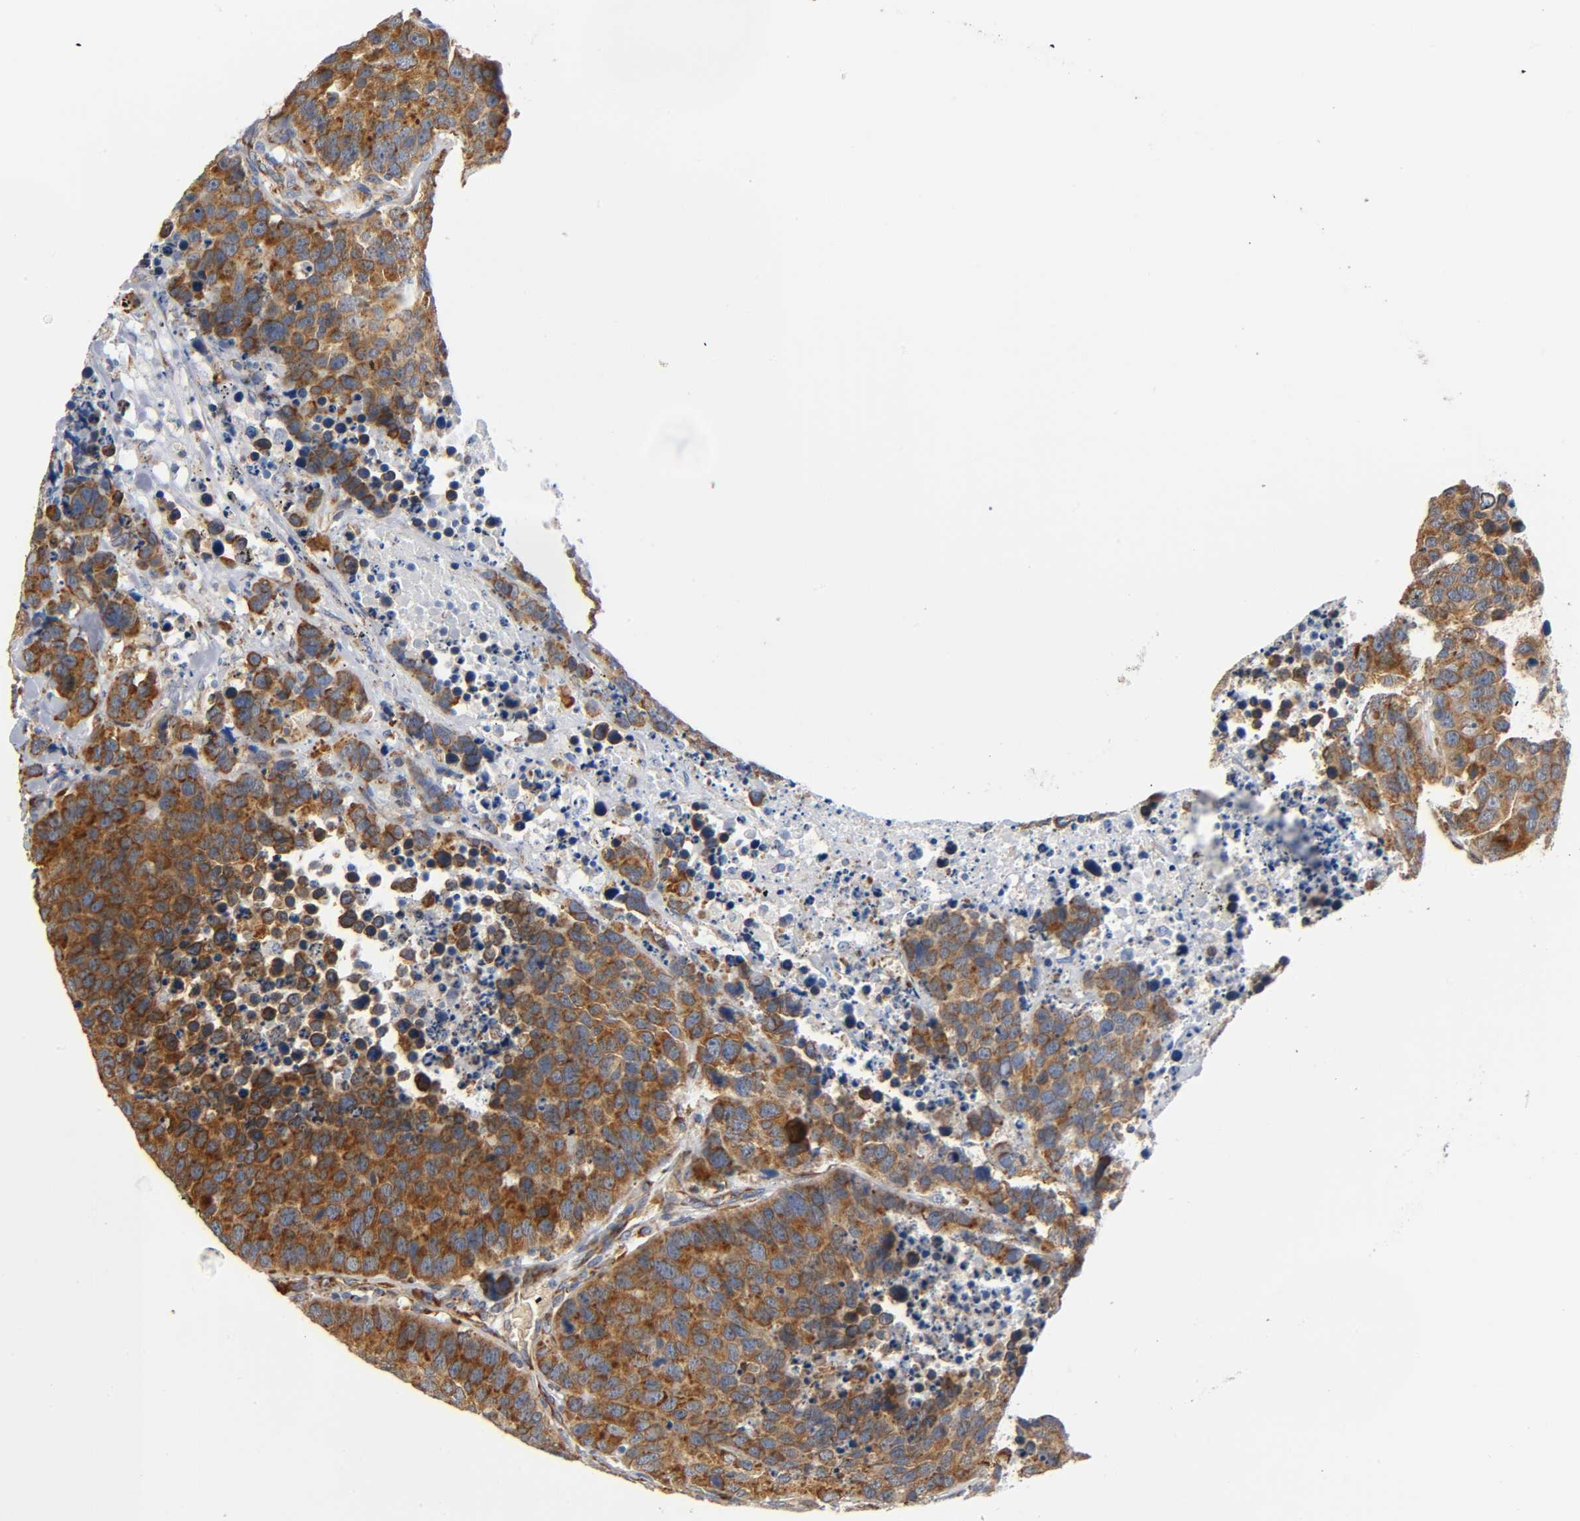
{"staining": {"intensity": "moderate", "quantity": ">75%", "location": "cytoplasmic/membranous"}, "tissue": "carcinoid", "cell_type": "Tumor cells", "image_type": "cancer", "snomed": [{"axis": "morphology", "description": "Carcinoid, malignant, NOS"}, {"axis": "topography", "description": "Lung"}], "caption": "Immunohistochemical staining of carcinoid (malignant) demonstrates moderate cytoplasmic/membranous protein expression in about >75% of tumor cells.", "gene": "UCKL1", "patient": {"sex": "male", "age": 60}}